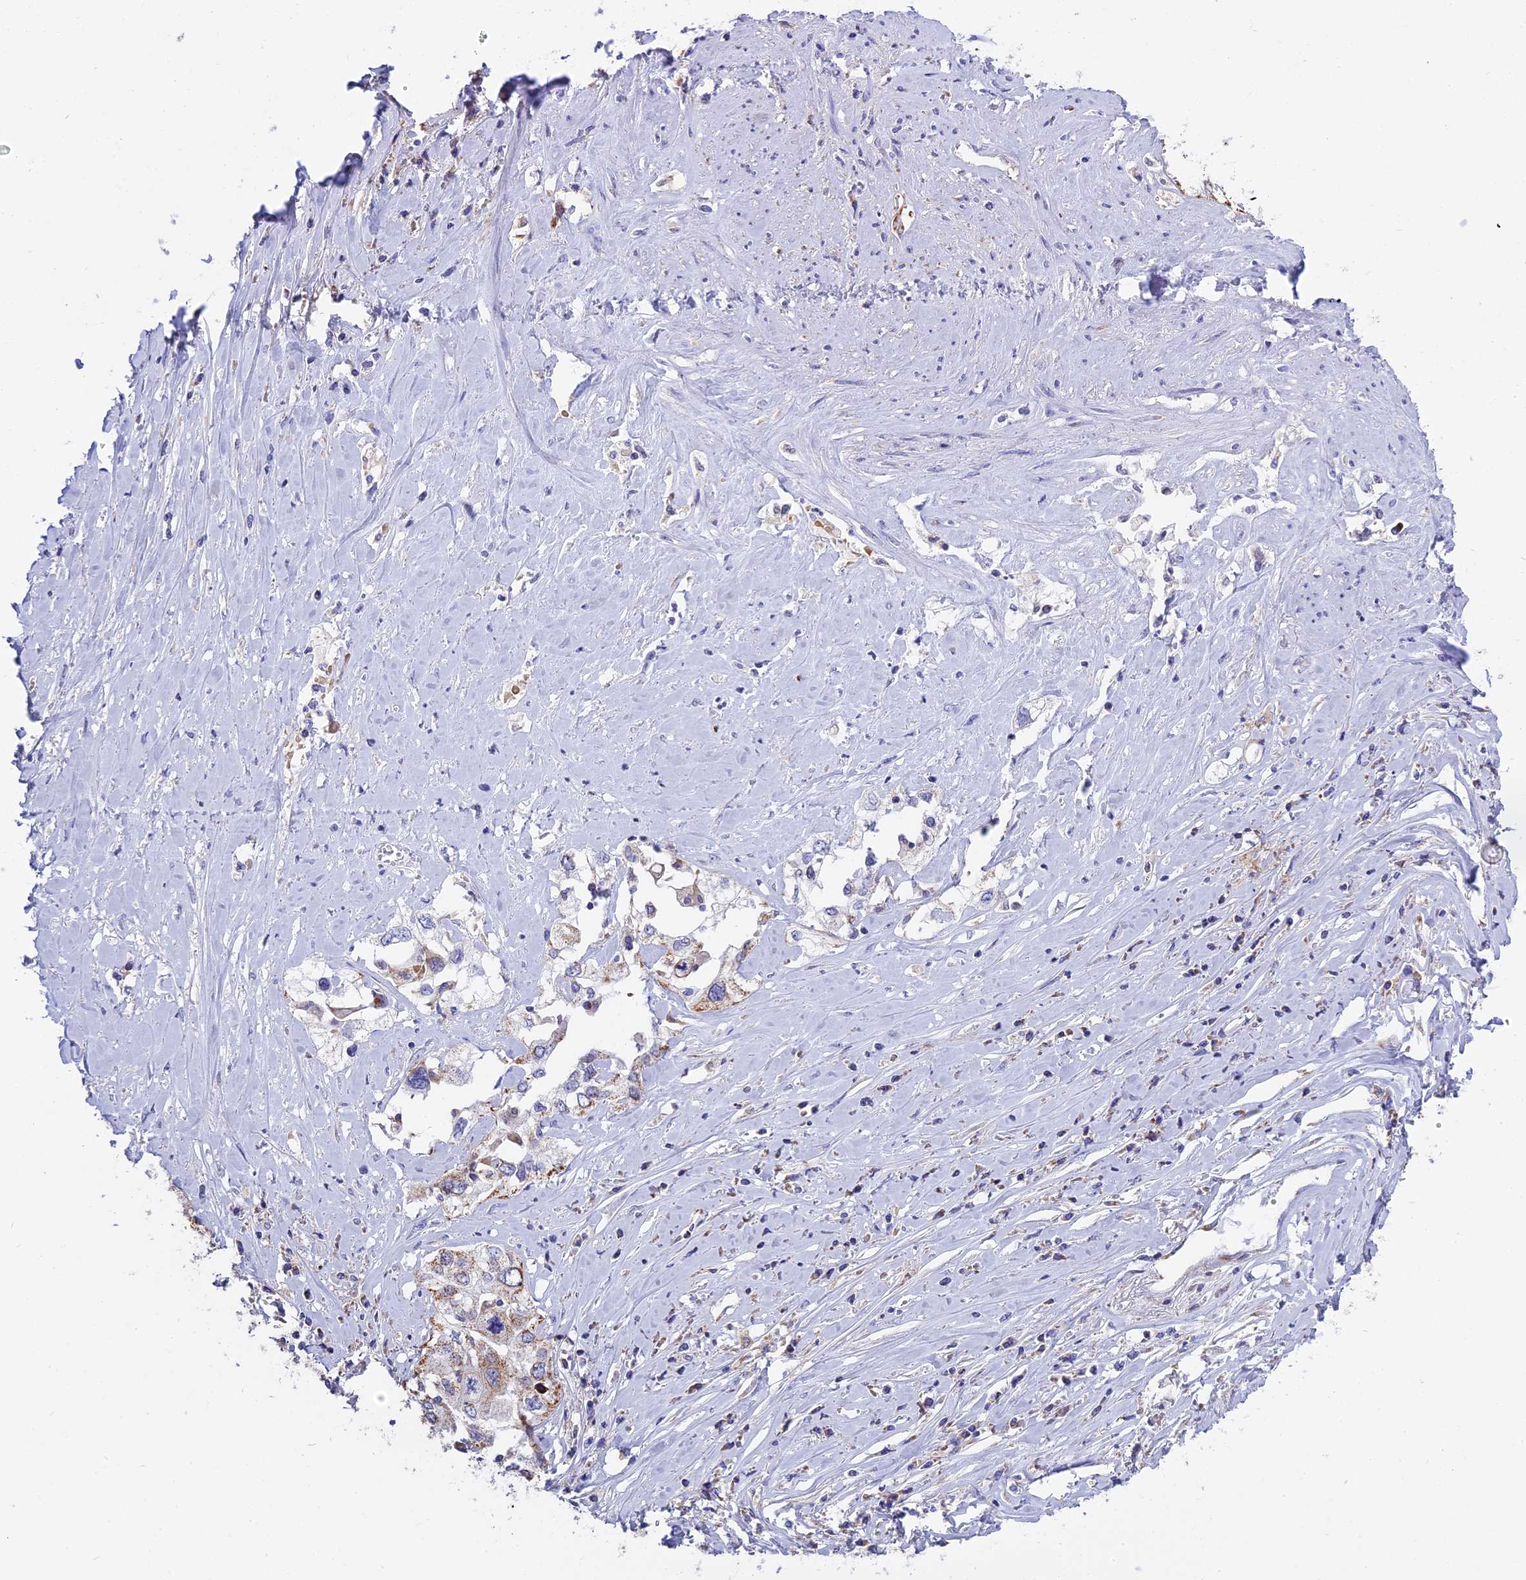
{"staining": {"intensity": "moderate", "quantity": ">75%", "location": "cytoplasmic/membranous"}, "tissue": "cervical cancer", "cell_type": "Tumor cells", "image_type": "cancer", "snomed": [{"axis": "morphology", "description": "Squamous cell carcinoma, NOS"}, {"axis": "topography", "description": "Cervix"}], "caption": "DAB immunohistochemical staining of human cervical cancer shows moderate cytoplasmic/membranous protein expression in about >75% of tumor cells. Ihc stains the protein of interest in brown and the nuclei are stained blue.", "gene": "MRPS34", "patient": {"sex": "female", "age": 31}}